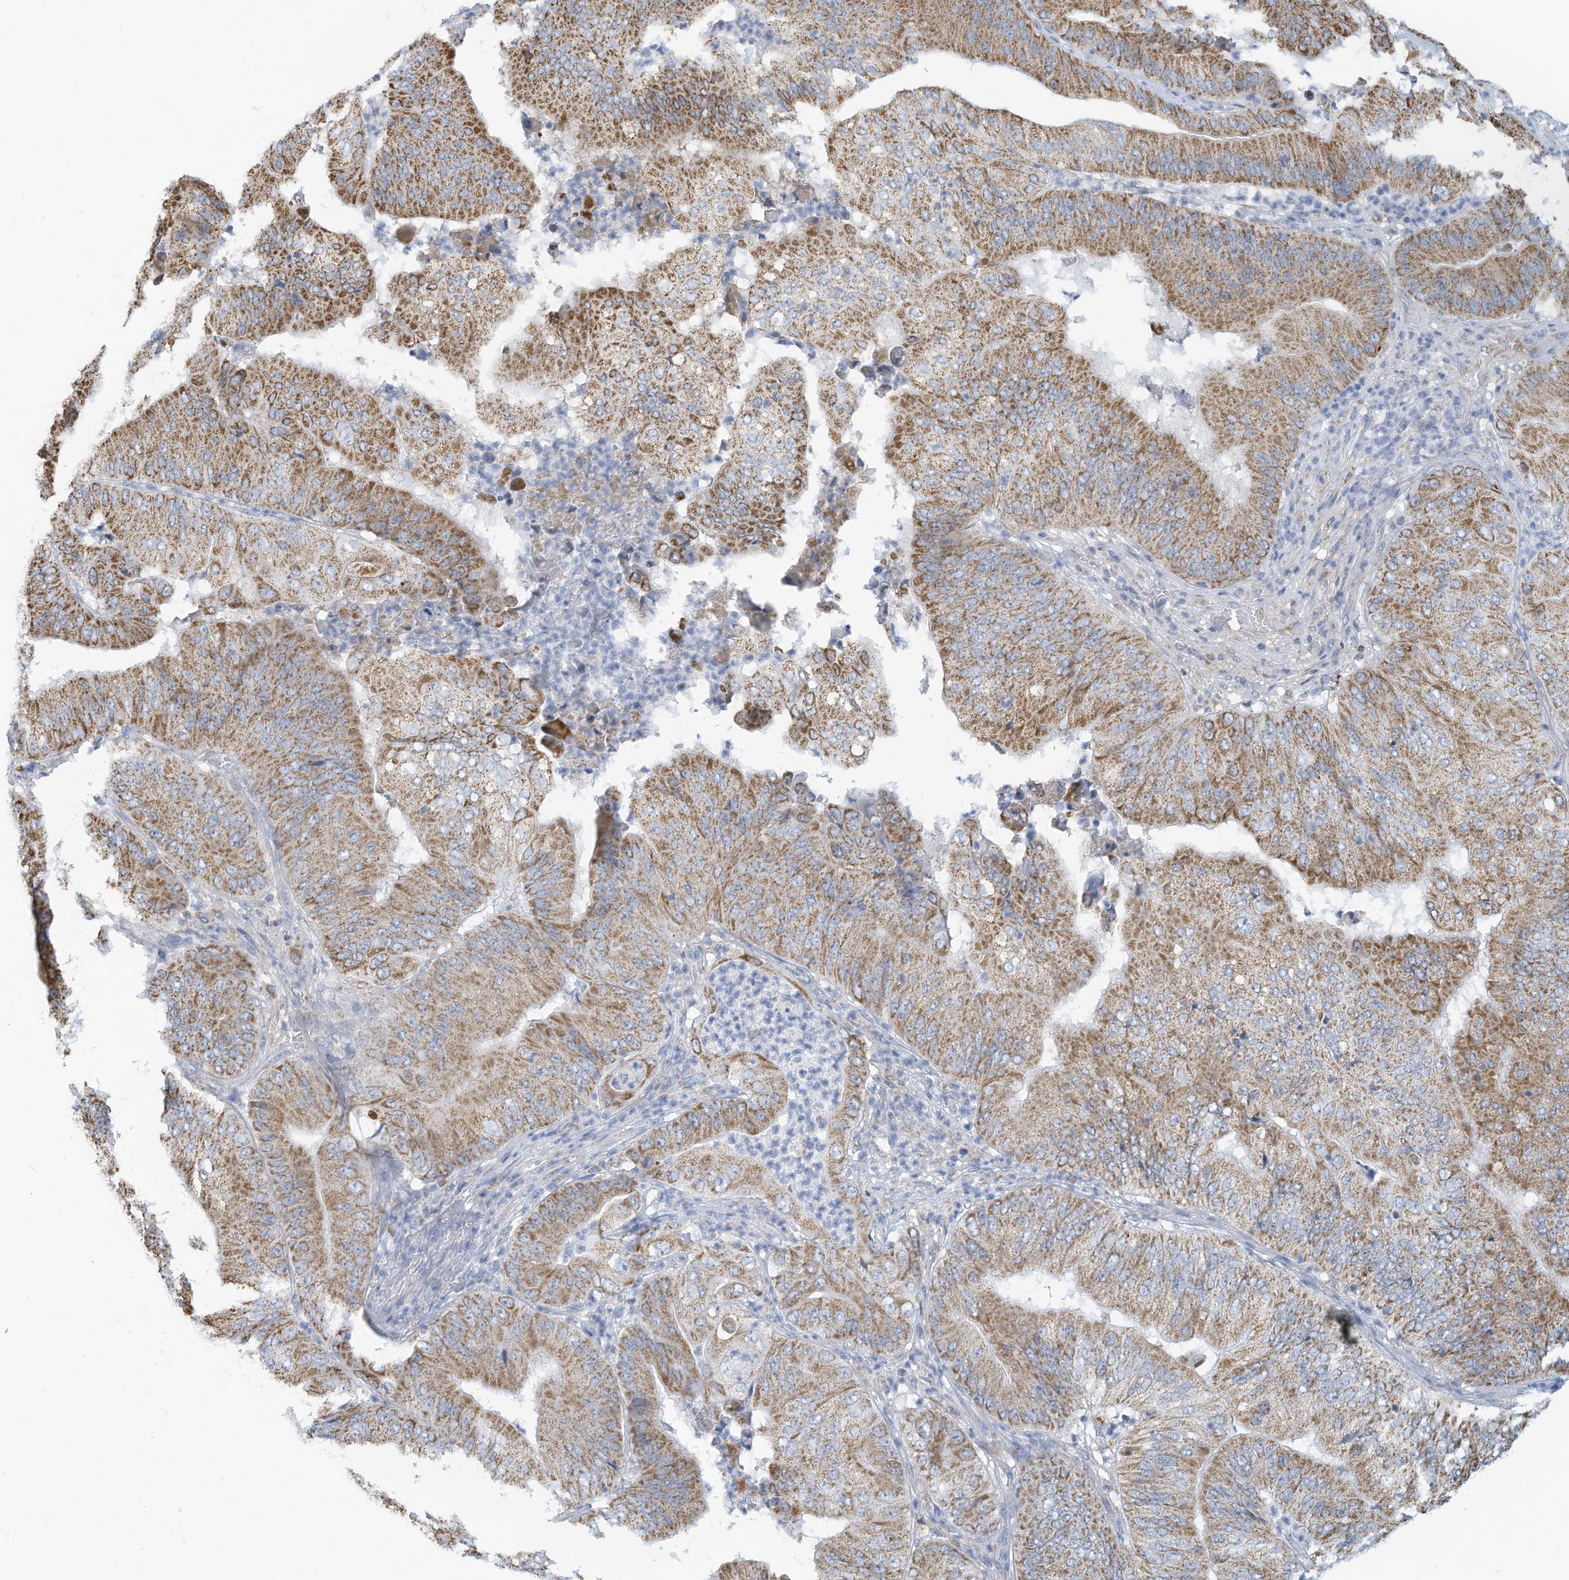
{"staining": {"intensity": "moderate", "quantity": ">75%", "location": "cytoplasmic/membranous"}, "tissue": "pancreatic cancer", "cell_type": "Tumor cells", "image_type": "cancer", "snomed": [{"axis": "morphology", "description": "Adenocarcinoma, NOS"}, {"axis": "topography", "description": "Pancreas"}], "caption": "Tumor cells demonstrate medium levels of moderate cytoplasmic/membranous staining in about >75% of cells in human pancreatic cancer.", "gene": "NLN", "patient": {"sex": "female", "age": 77}}